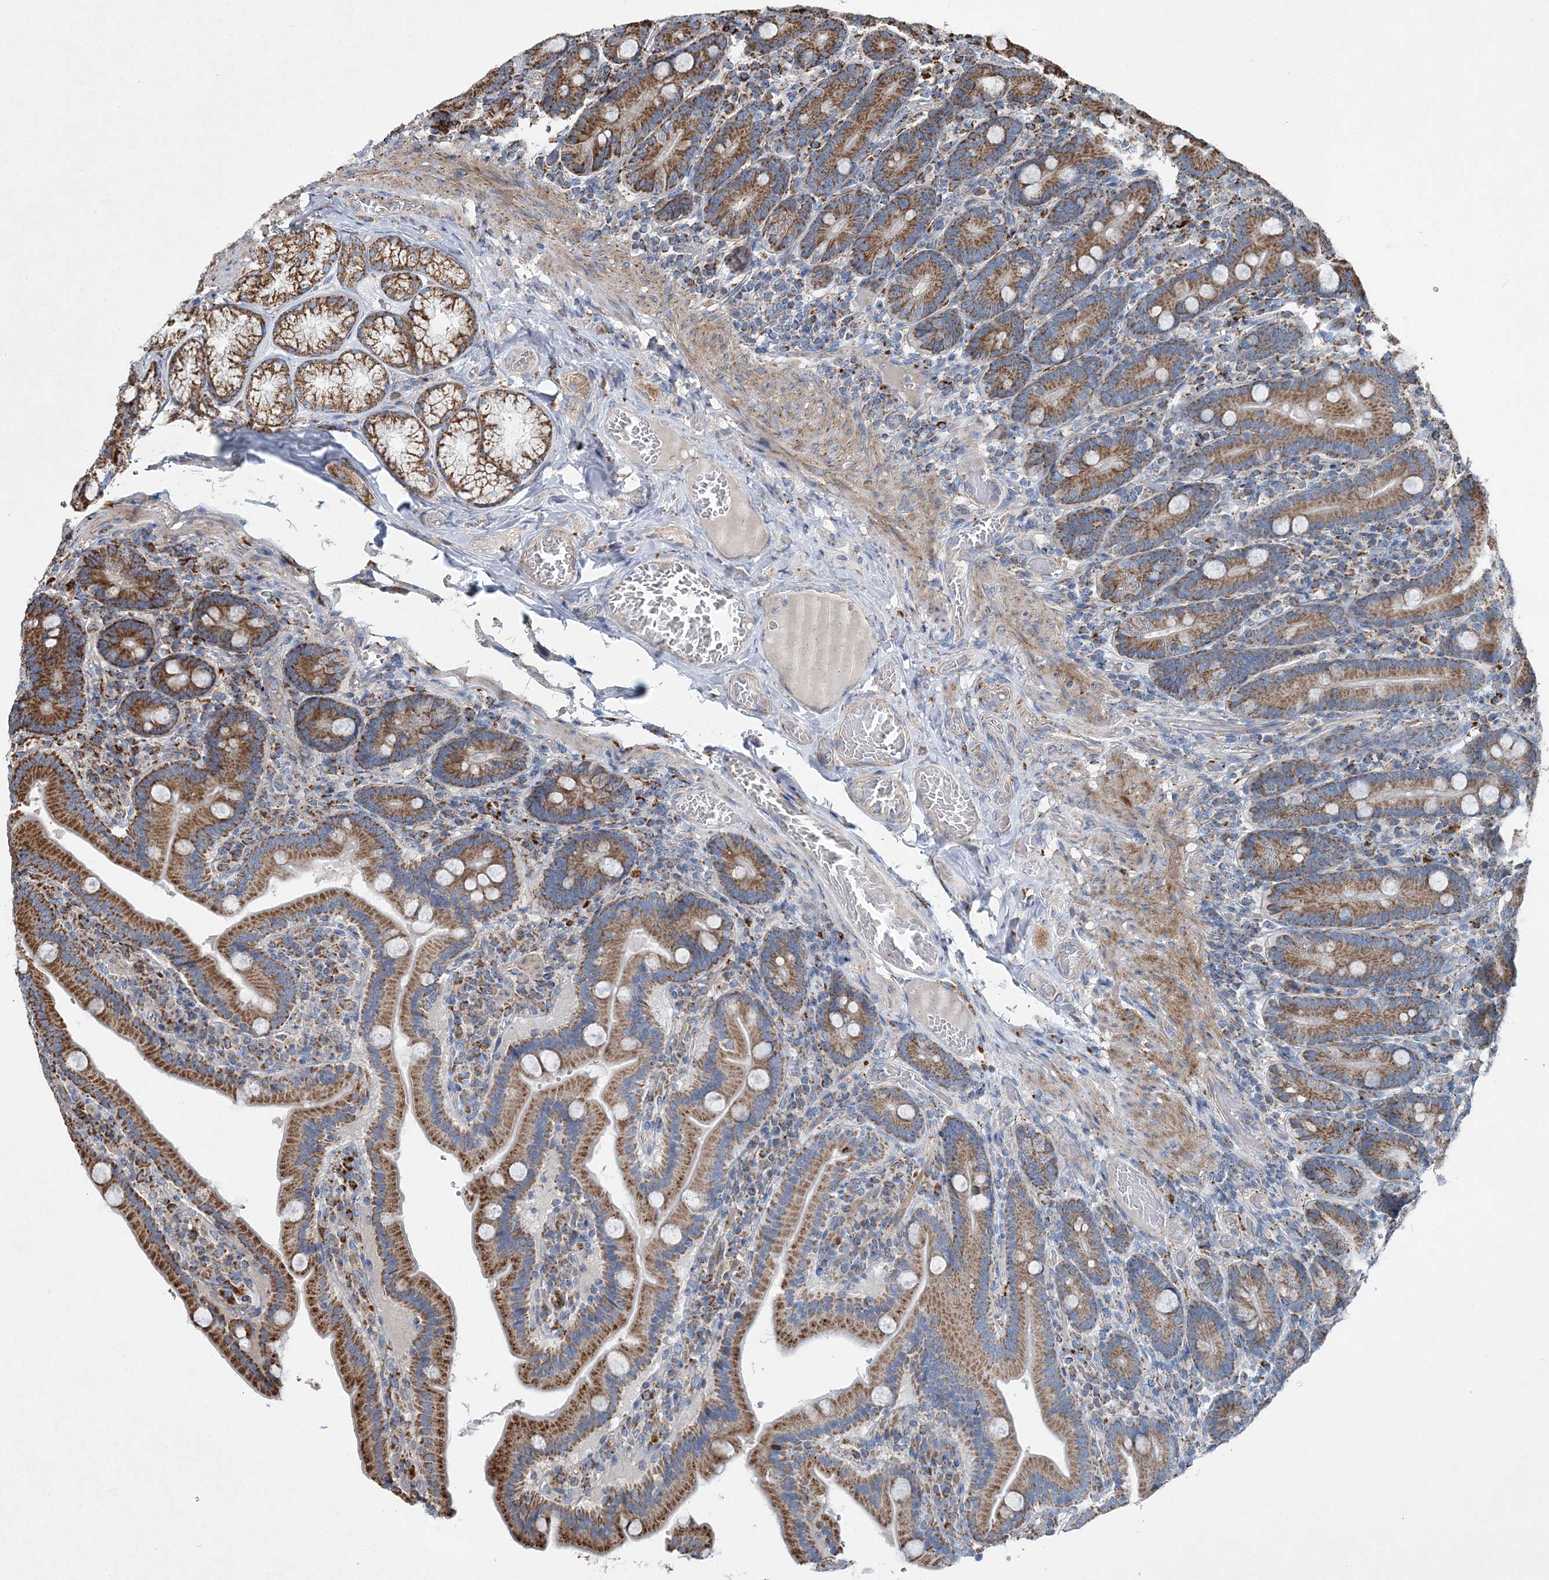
{"staining": {"intensity": "strong", "quantity": ">75%", "location": "cytoplasmic/membranous"}, "tissue": "duodenum", "cell_type": "Glandular cells", "image_type": "normal", "snomed": [{"axis": "morphology", "description": "Normal tissue, NOS"}, {"axis": "topography", "description": "Duodenum"}], "caption": "Immunohistochemistry (IHC) (DAB) staining of benign duodenum reveals strong cytoplasmic/membranous protein staining in about >75% of glandular cells.", "gene": "SPAG16", "patient": {"sex": "female", "age": 62}}